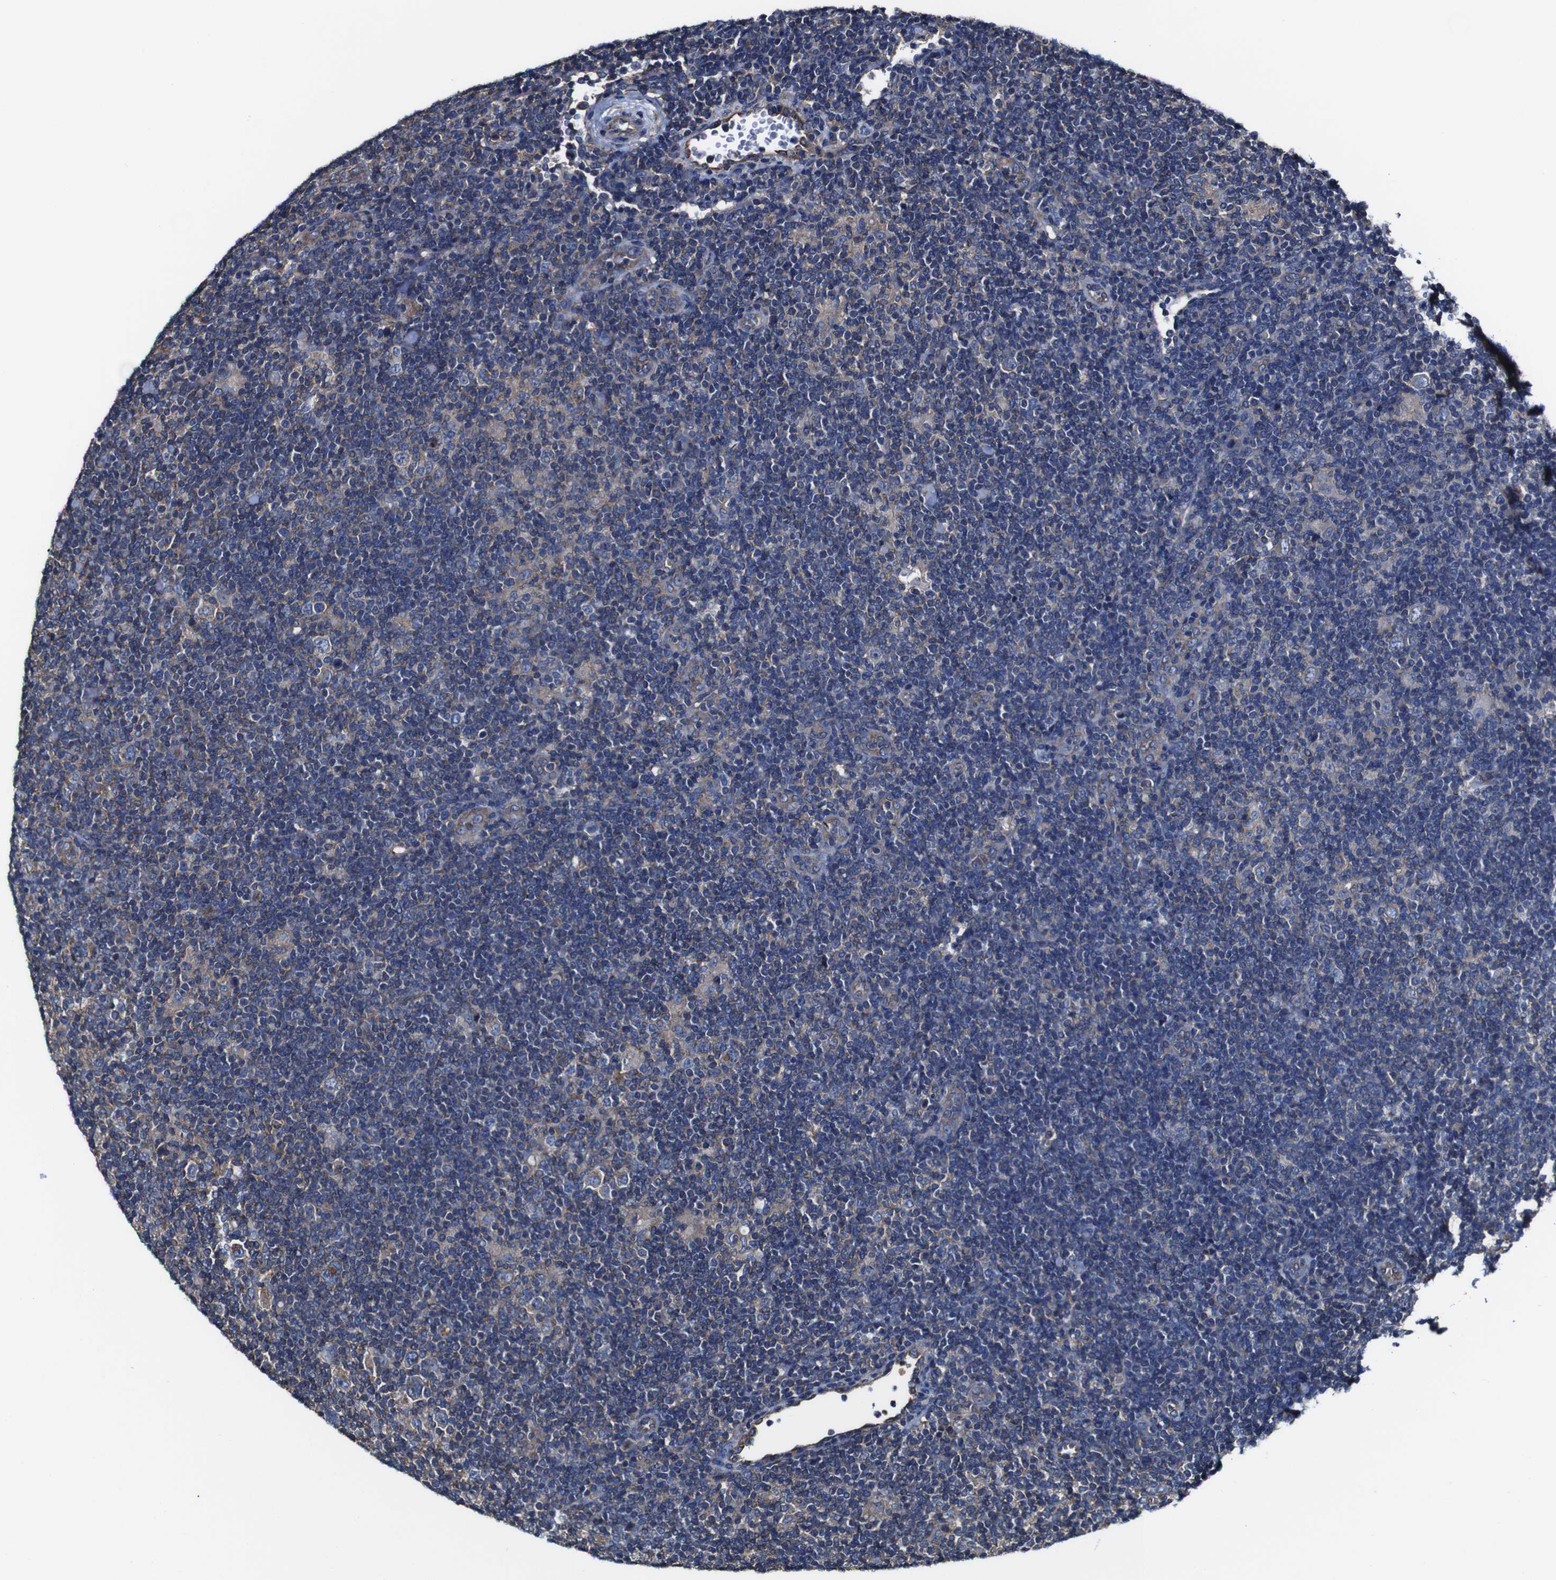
{"staining": {"intensity": "moderate", "quantity": ">75%", "location": "cytoplasmic/membranous"}, "tissue": "lymphoma", "cell_type": "Tumor cells", "image_type": "cancer", "snomed": [{"axis": "morphology", "description": "Hodgkin's disease, NOS"}, {"axis": "topography", "description": "Lymph node"}], "caption": "Immunohistochemical staining of human lymphoma shows moderate cytoplasmic/membranous protein positivity in about >75% of tumor cells.", "gene": "CSF1R", "patient": {"sex": "female", "age": 57}}